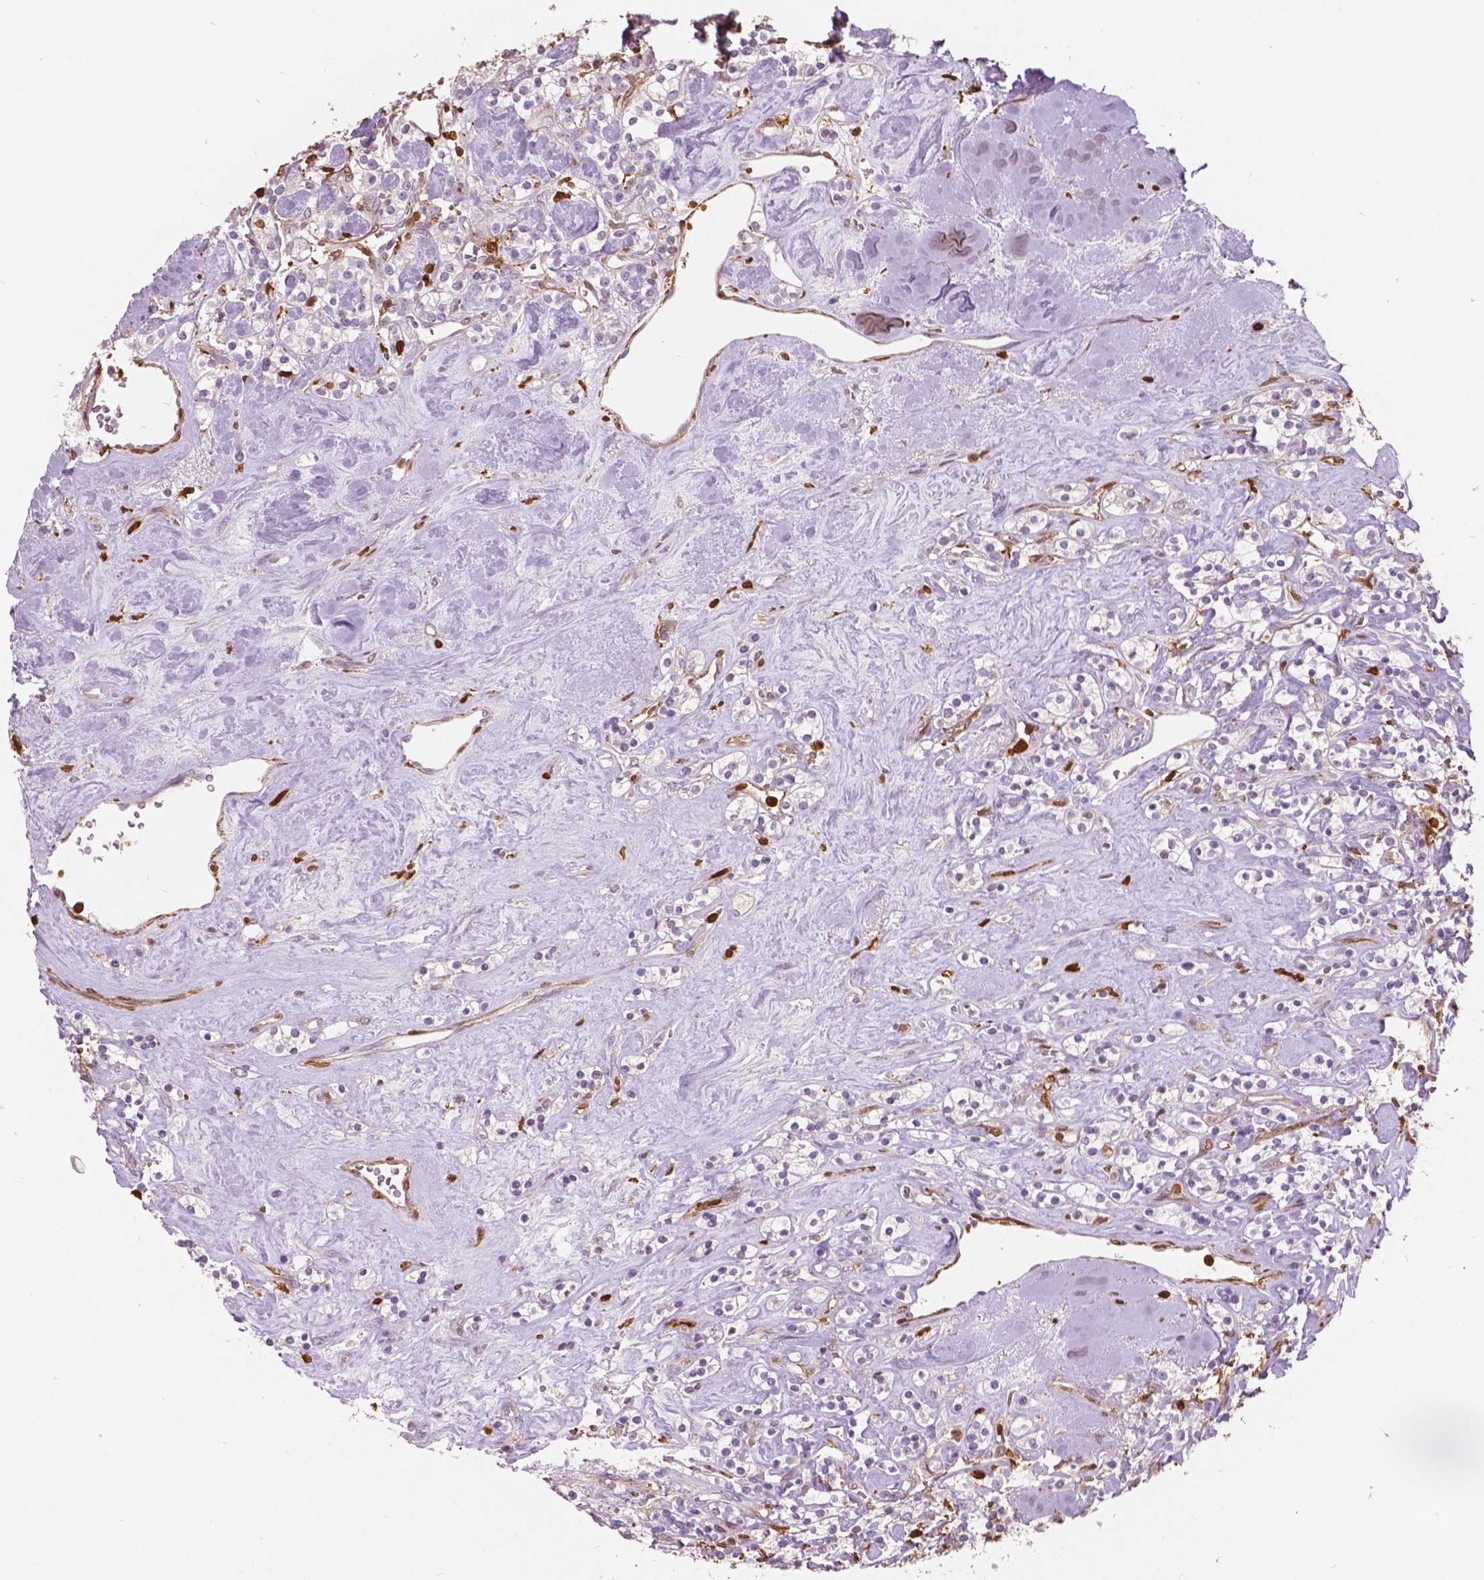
{"staining": {"intensity": "negative", "quantity": "none", "location": "none"}, "tissue": "renal cancer", "cell_type": "Tumor cells", "image_type": "cancer", "snomed": [{"axis": "morphology", "description": "Adenocarcinoma, NOS"}, {"axis": "topography", "description": "Kidney"}], "caption": "The micrograph displays no significant expression in tumor cells of renal cancer (adenocarcinoma).", "gene": "S100A4", "patient": {"sex": "male", "age": 77}}